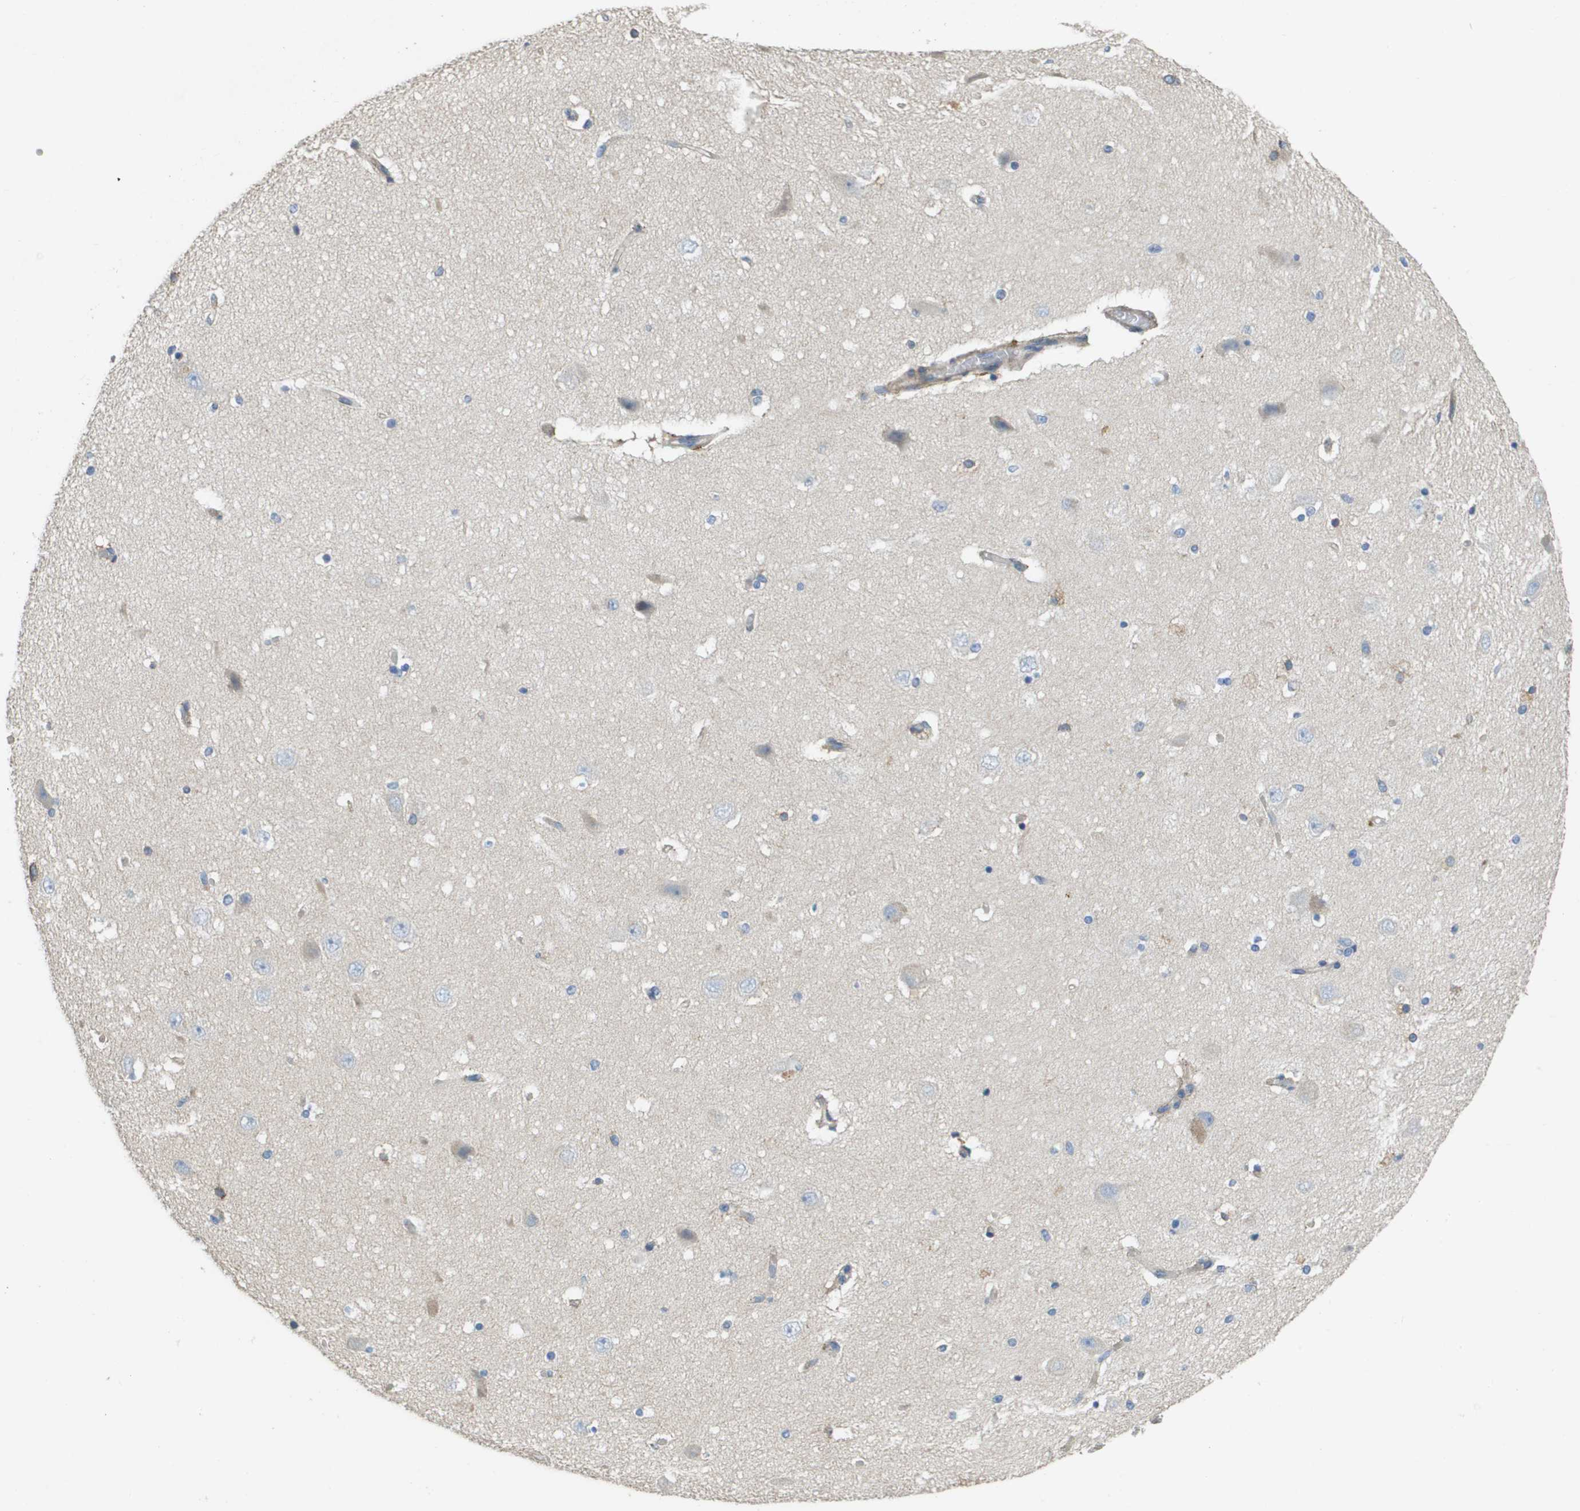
{"staining": {"intensity": "negative", "quantity": "none", "location": "none"}, "tissue": "hippocampus", "cell_type": "Glial cells", "image_type": "normal", "snomed": [{"axis": "morphology", "description": "Normal tissue, NOS"}, {"axis": "topography", "description": "Hippocampus"}], "caption": "This is an IHC image of normal hippocampus. There is no expression in glial cells.", "gene": "CASP10", "patient": {"sex": "female", "age": 54}}